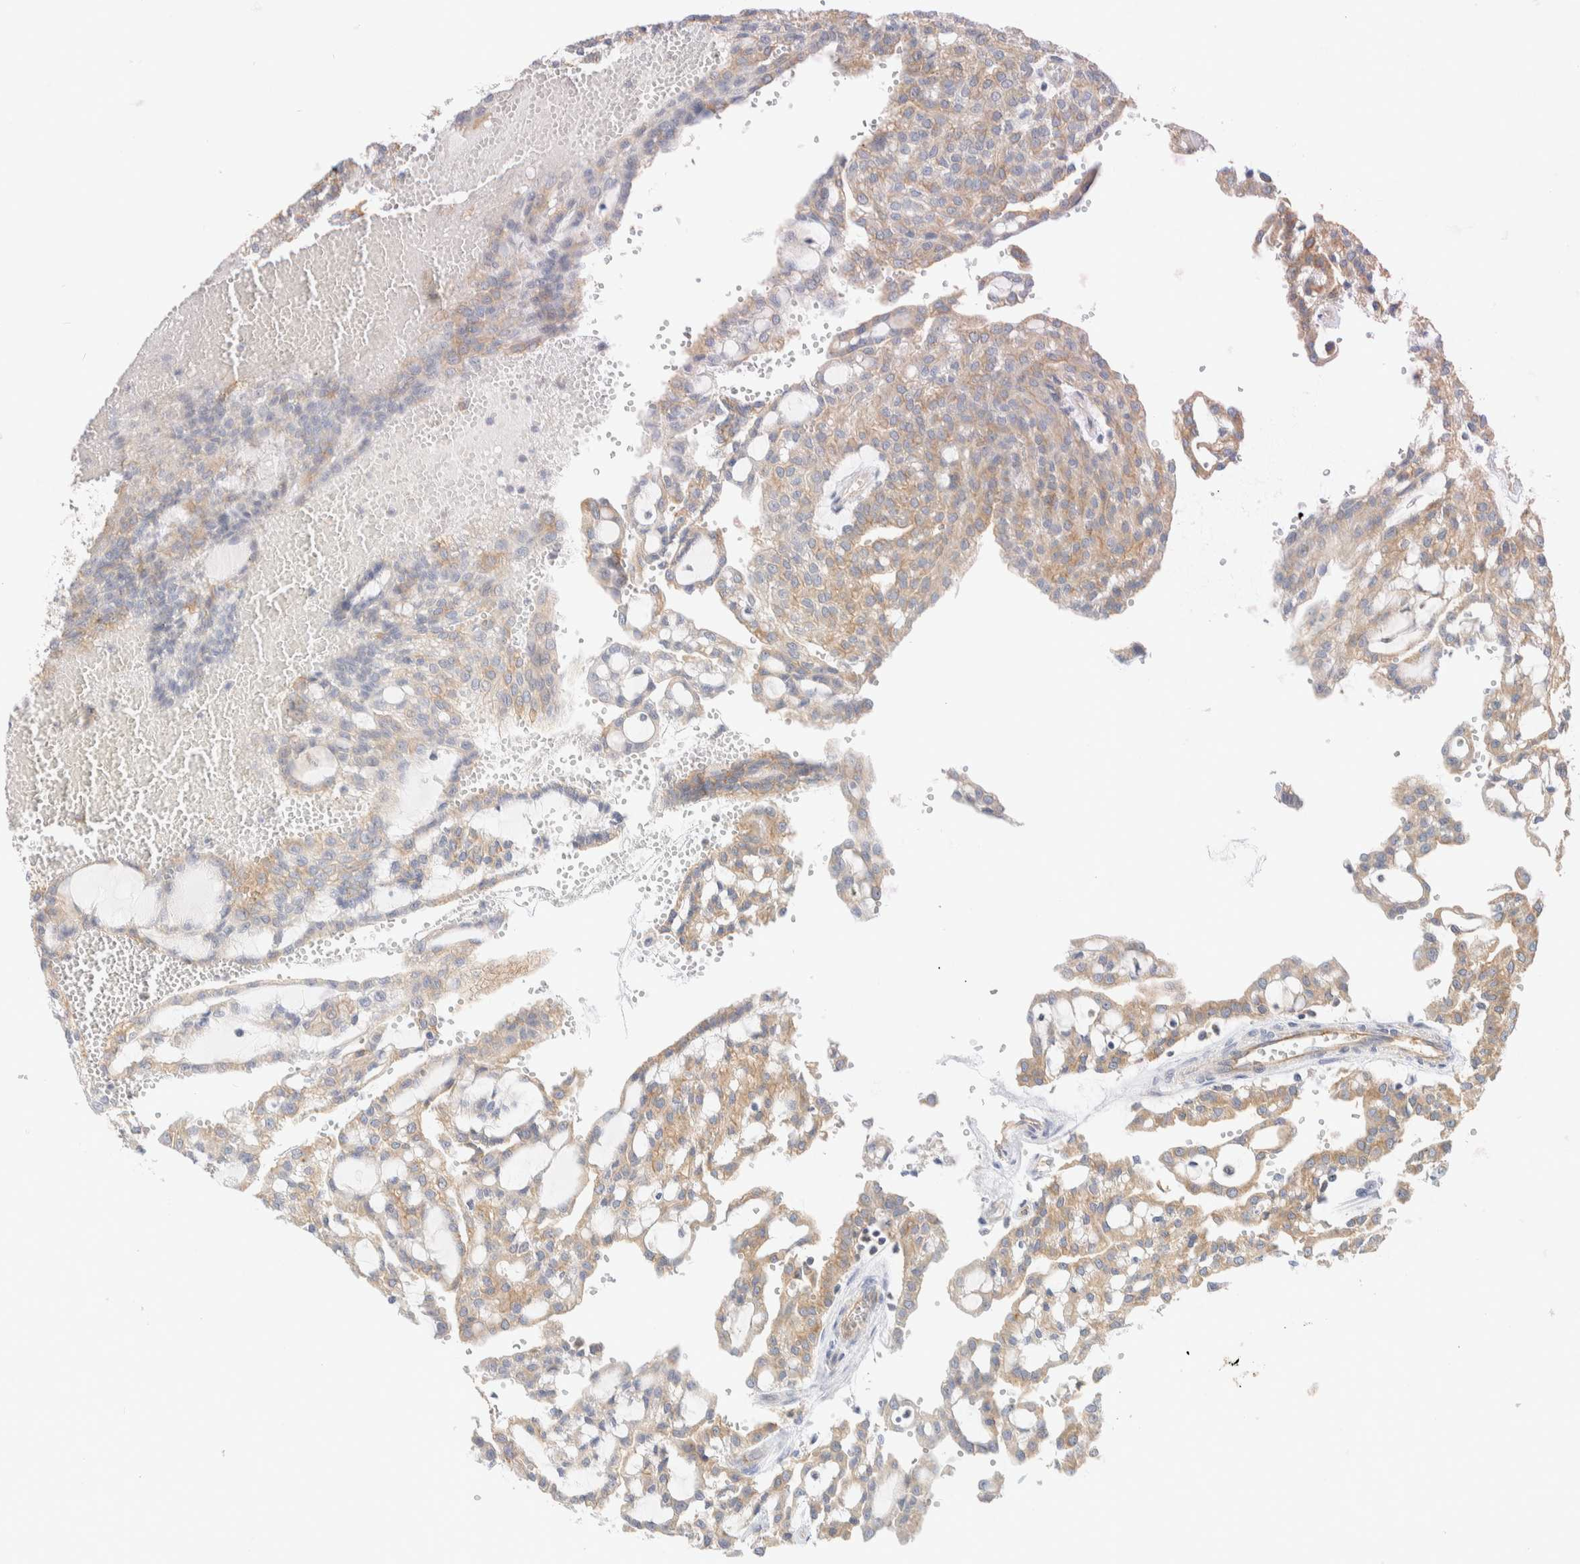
{"staining": {"intensity": "weak", "quantity": ">75%", "location": "cytoplasmic/membranous"}, "tissue": "renal cancer", "cell_type": "Tumor cells", "image_type": "cancer", "snomed": [{"axis": "morphology", "description": "Adenocarcinoma, NOS"}, {"axis": "topography", "description": "Kidney"}], "caption": "Protein staining of renal cancer (adenocarcinoma) tissue shows weak cytoplasmic/membranous staining in approximately >75% of tumor cells.", "gene": "TBC1D8B", "patient": {"sex": "male", "age": 63}}